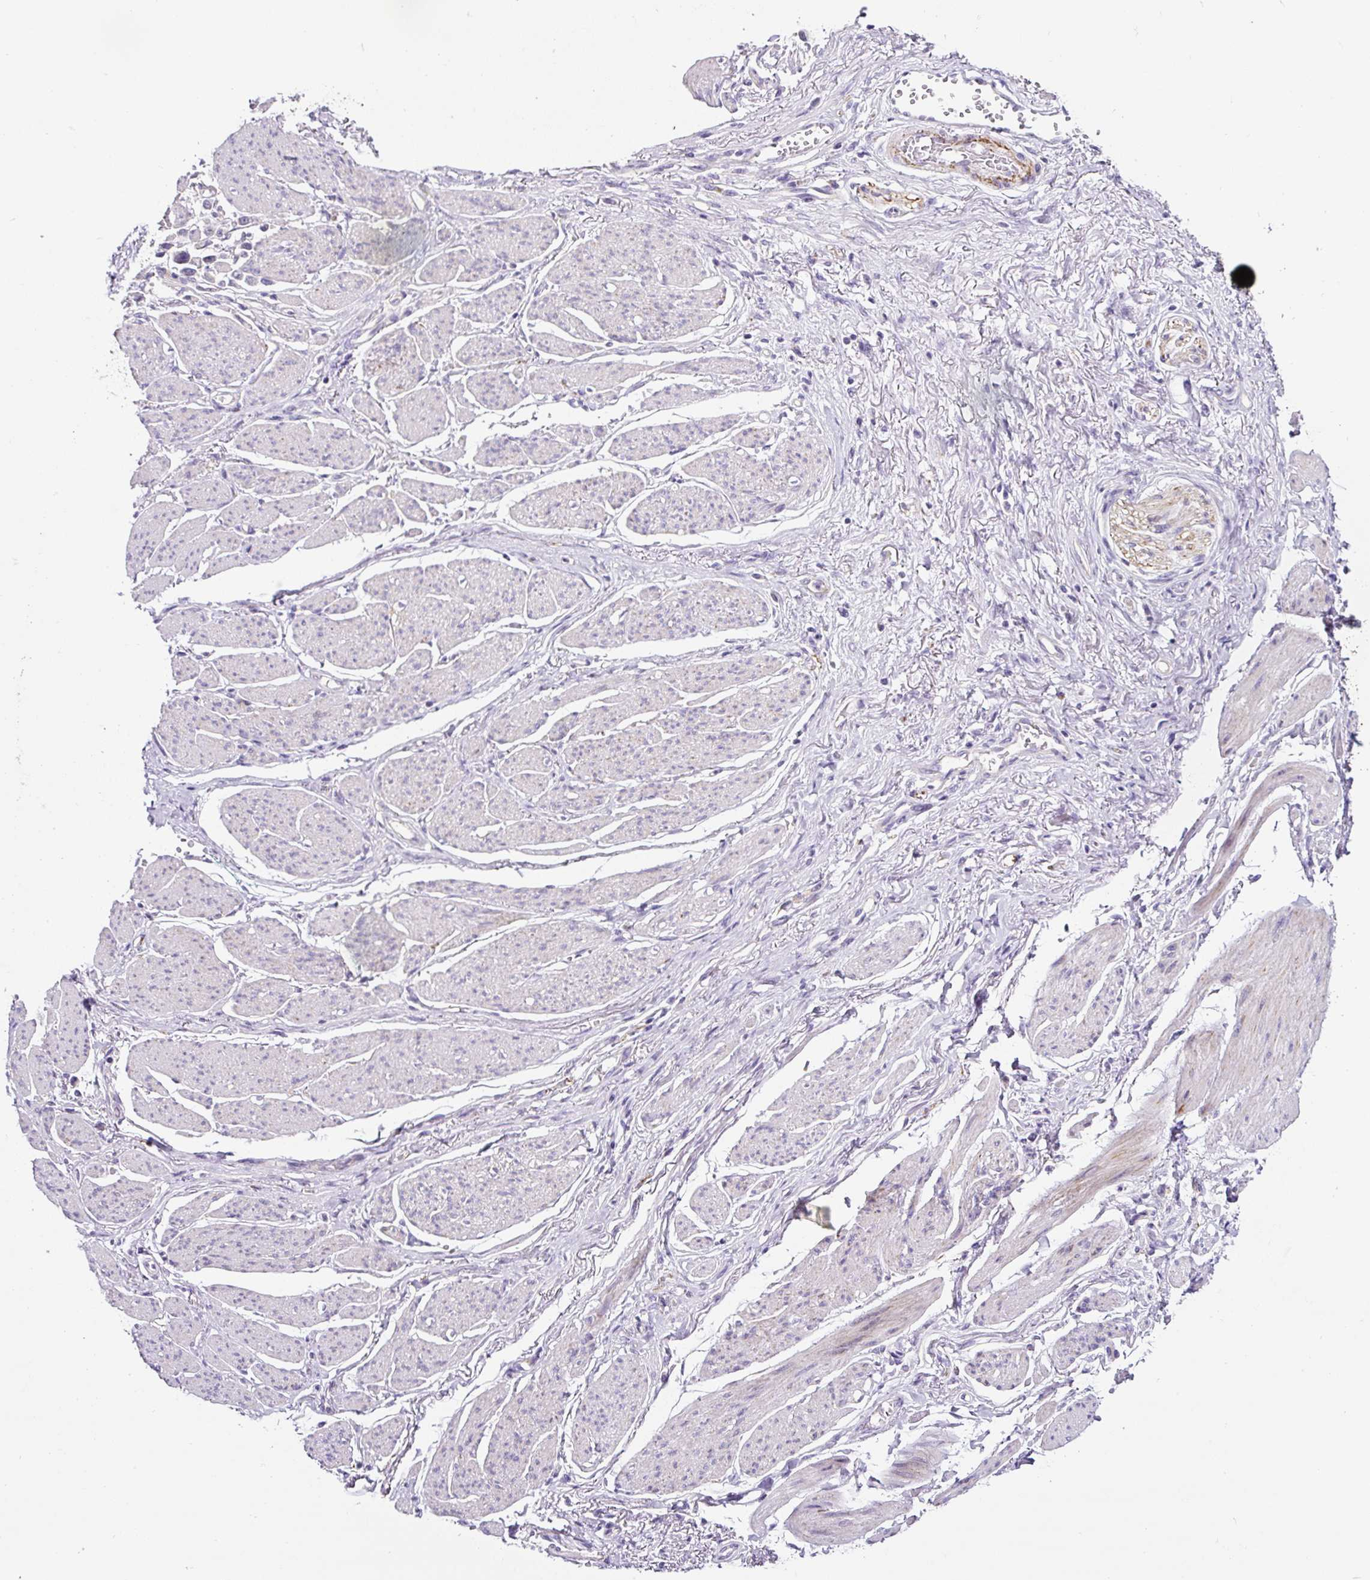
{"staining": {"intensity": "negative", "quantity": "none", "location": "none"}, "tissue": "stomach cancer", "cell_type": "Tumor cells", "image_type": "cancer", "snomed": [{"axis": "morphology", "description": "Adenocarcinoma, NOS"}, {"axis": "topography", "description": "Stomach"}], "caption": "Tumor cells show no significant protein positivity in stomach cancer (adenocarcinoma). (DAB (3,3'-diaminobenzidine) immunohistochemistry (IHC) visualized using brightfield microscopy, high magnification).", "gene": "HPS4", "patient": {"sex": "female", "age": 81}}